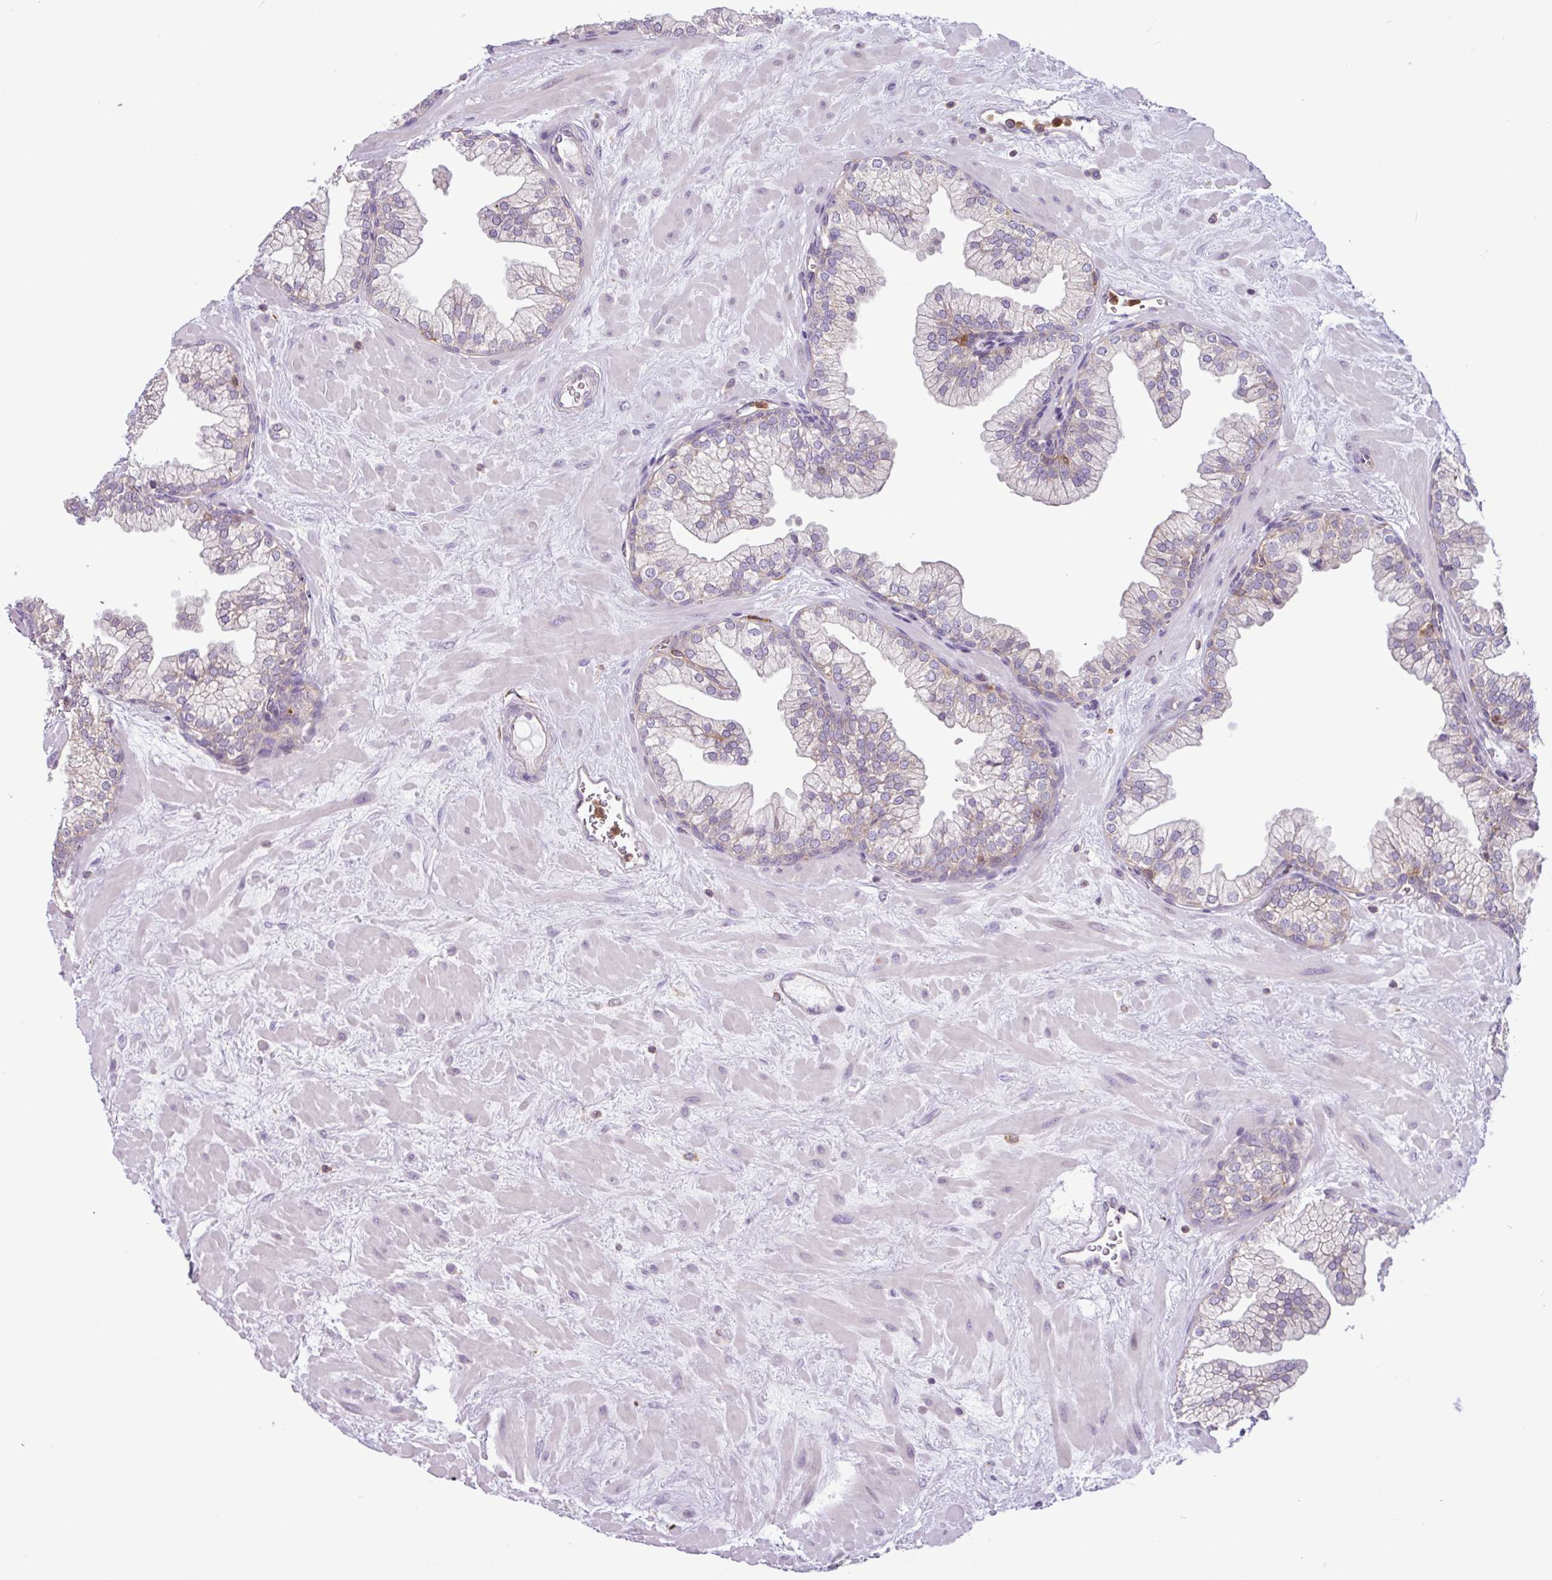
{"staining": {"intensity": "weak", "quantity": "<25%", "location": "cytoplasmic/membranous"}, "tissue": "prostate", "cell_type": "Glandular cells", "image_type": "normal", "snomed": [{"axis": "morphology", "description": "Normal tissue, NOS"}, {"axis": "topography", "description": "Prostate"}, {"axis": "topography", "description": "Peripheral nerve tissue"}], "caption": "This is a image of immunohistochemistry (IHC) staining of benign prostate, which shows no staining in glandular cells.", "gene": "ACTR3B", "patient": {"sex": "male", "age": 61}}